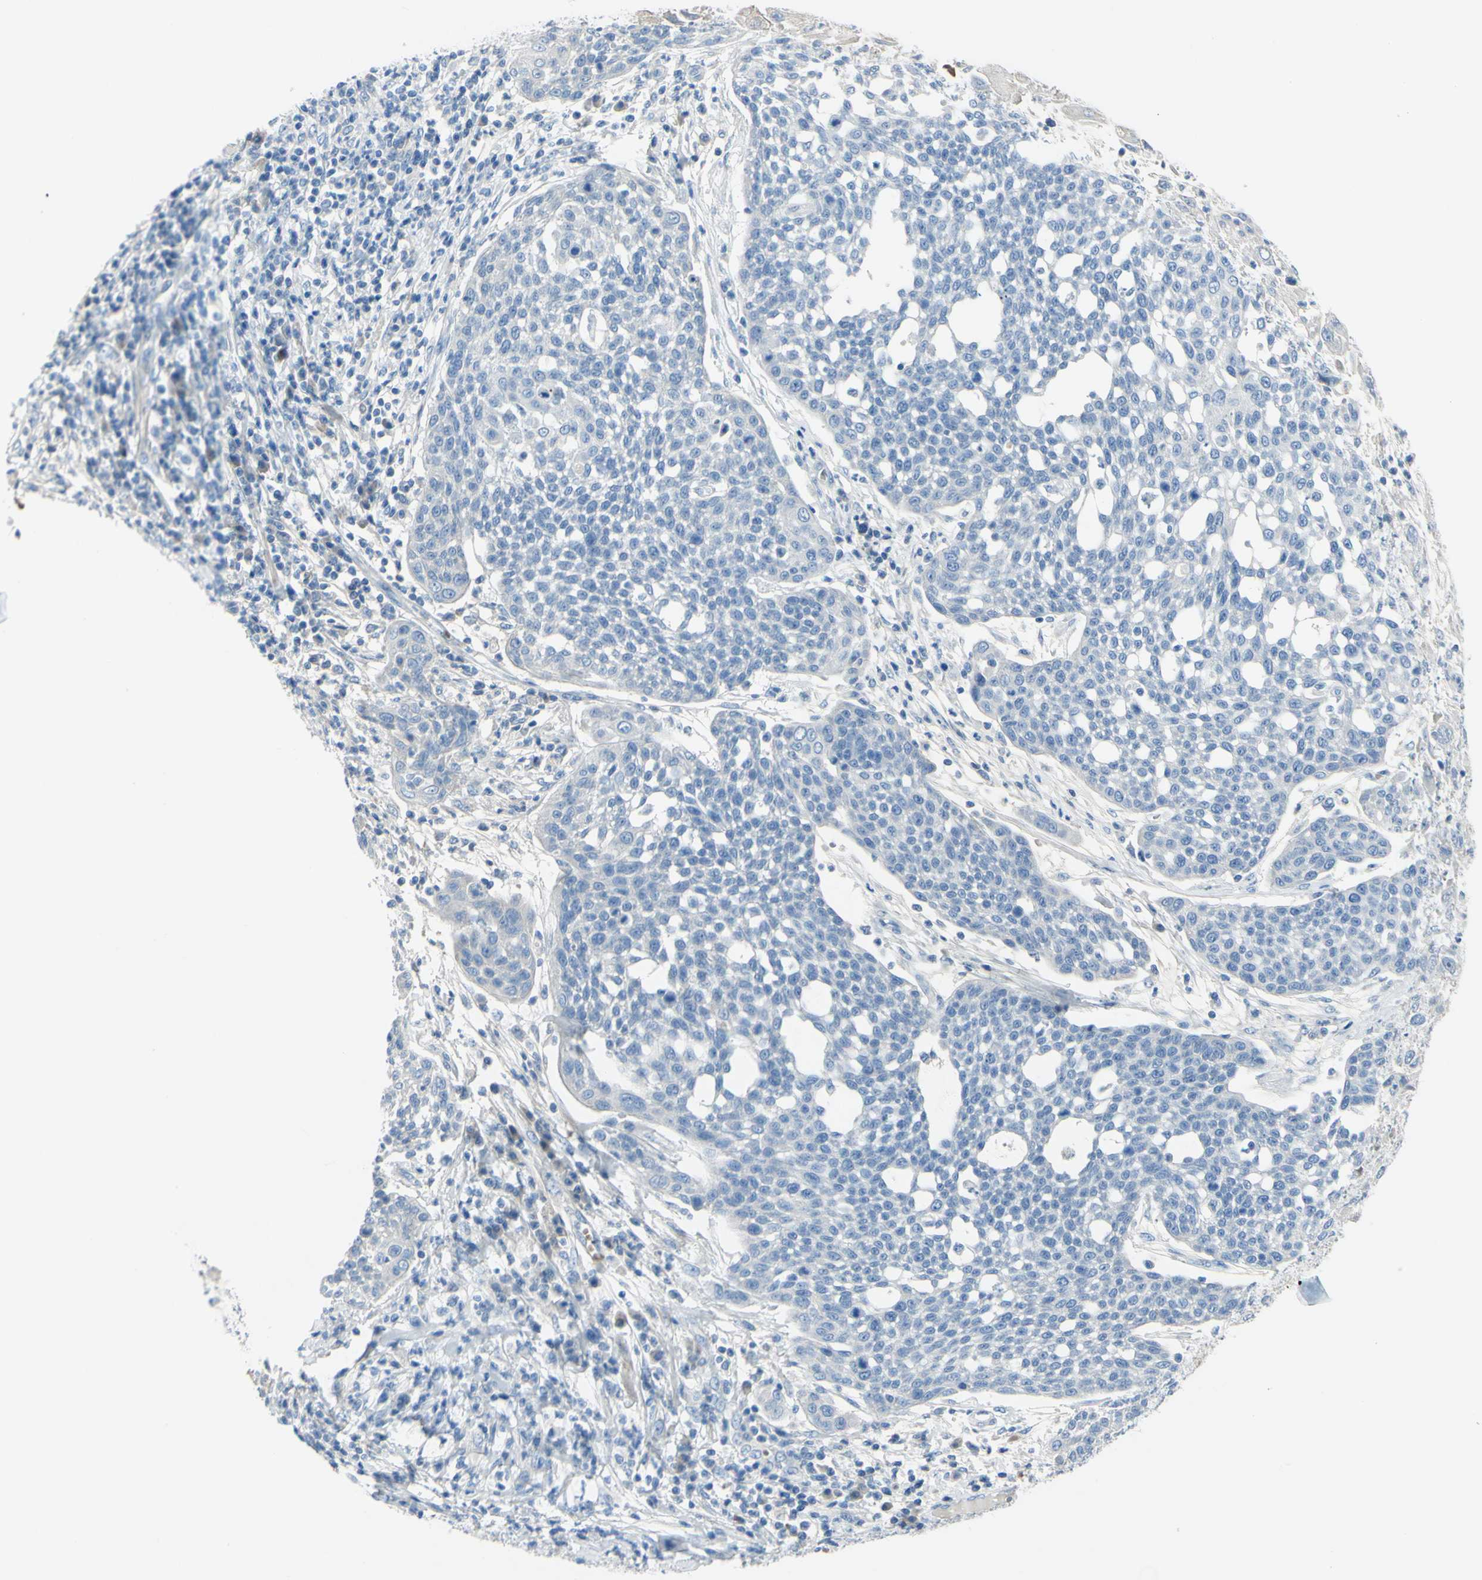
{"staining": {"intensity": "negative", "quantity": "none", "location": "none"}, "tissue": "cervical cancer", "cell_type": "Tumor cells", "image_type": "cancer", "snomed": [{"axis": "morphology", "description": "Squamous cell carcinoma, NOS"}, {"axis": "topography", "description": "Cervix"}], "caption": "A histopathology image of squamous cell carcinoma (cervical) stained for a protein demonstrates no brown staining in tumor cells.", "gene": "NCBP2L", "patient": {"sex": "female", "age": 34}}